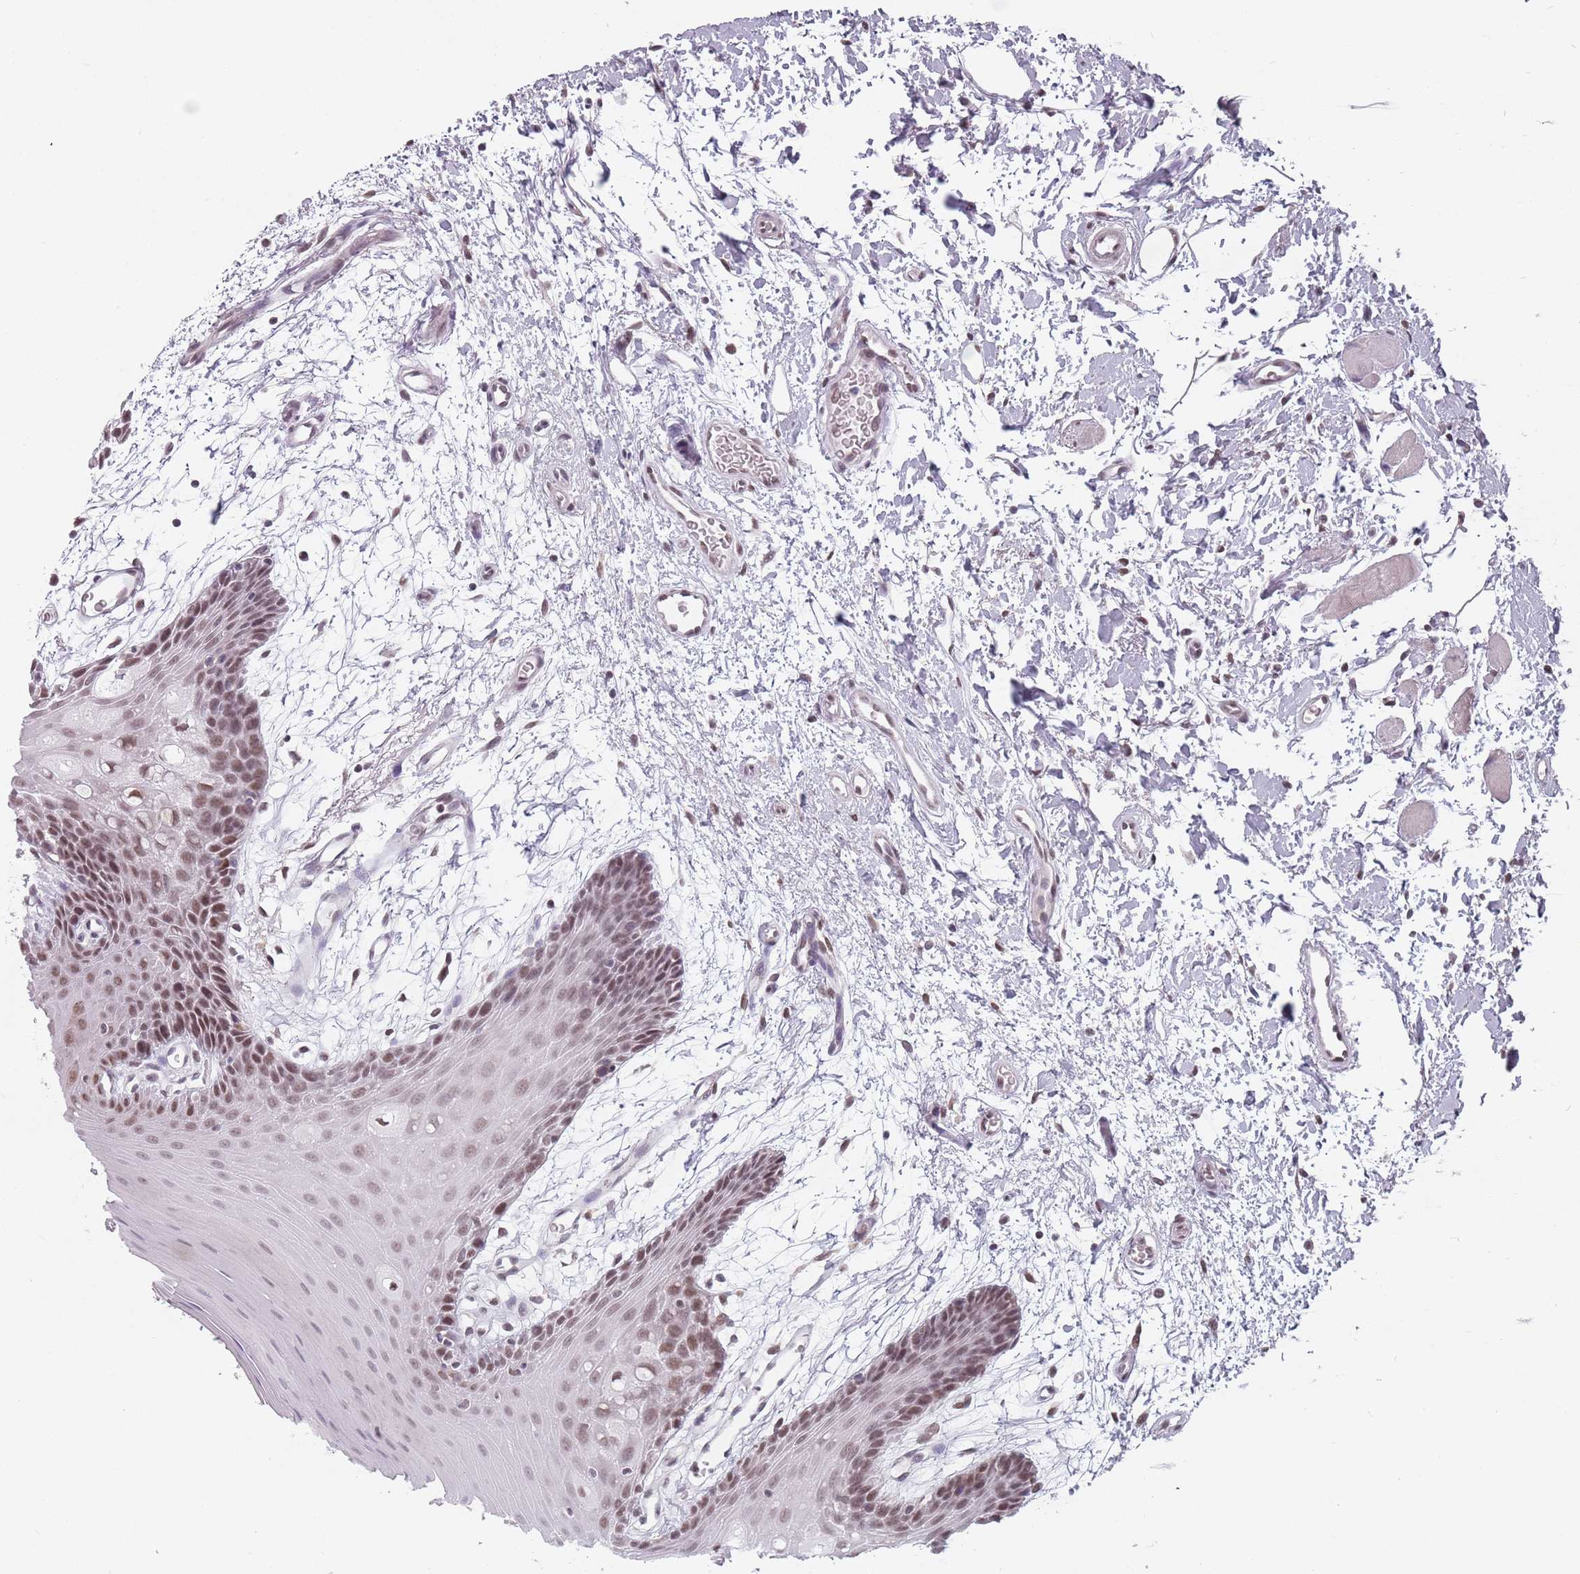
{"staining": {"intensity": "moderate", "quantity": "25%-75%", "location": "nuclear"}, "tissue": "oral mucosa", "cell_type": "Squamous epithelial cells", "image_type": "normal", "snomed": [{"axis": "morphology", "description": "Normal tissue, NOS"}, {"axis": "topography", "description": "Skeletal muscle"}, {"axis": "topography", "description": "Oral tissue"}, {"axis": "topography", "description": "Salivary gland"}, {"axis": "topography", "description": "Peripheral nerve tissue"}], "caption": "A brown stain labels moderate nuclear staining of a protein in squamous epithelial cells of unremarkable oral mucosa. Immunohistochemistry (ihc) stains the protein in brown and the nuclei are stained blue.", "gene": "PTCHD1", "patient": {"sex": "male", "age": 54}}